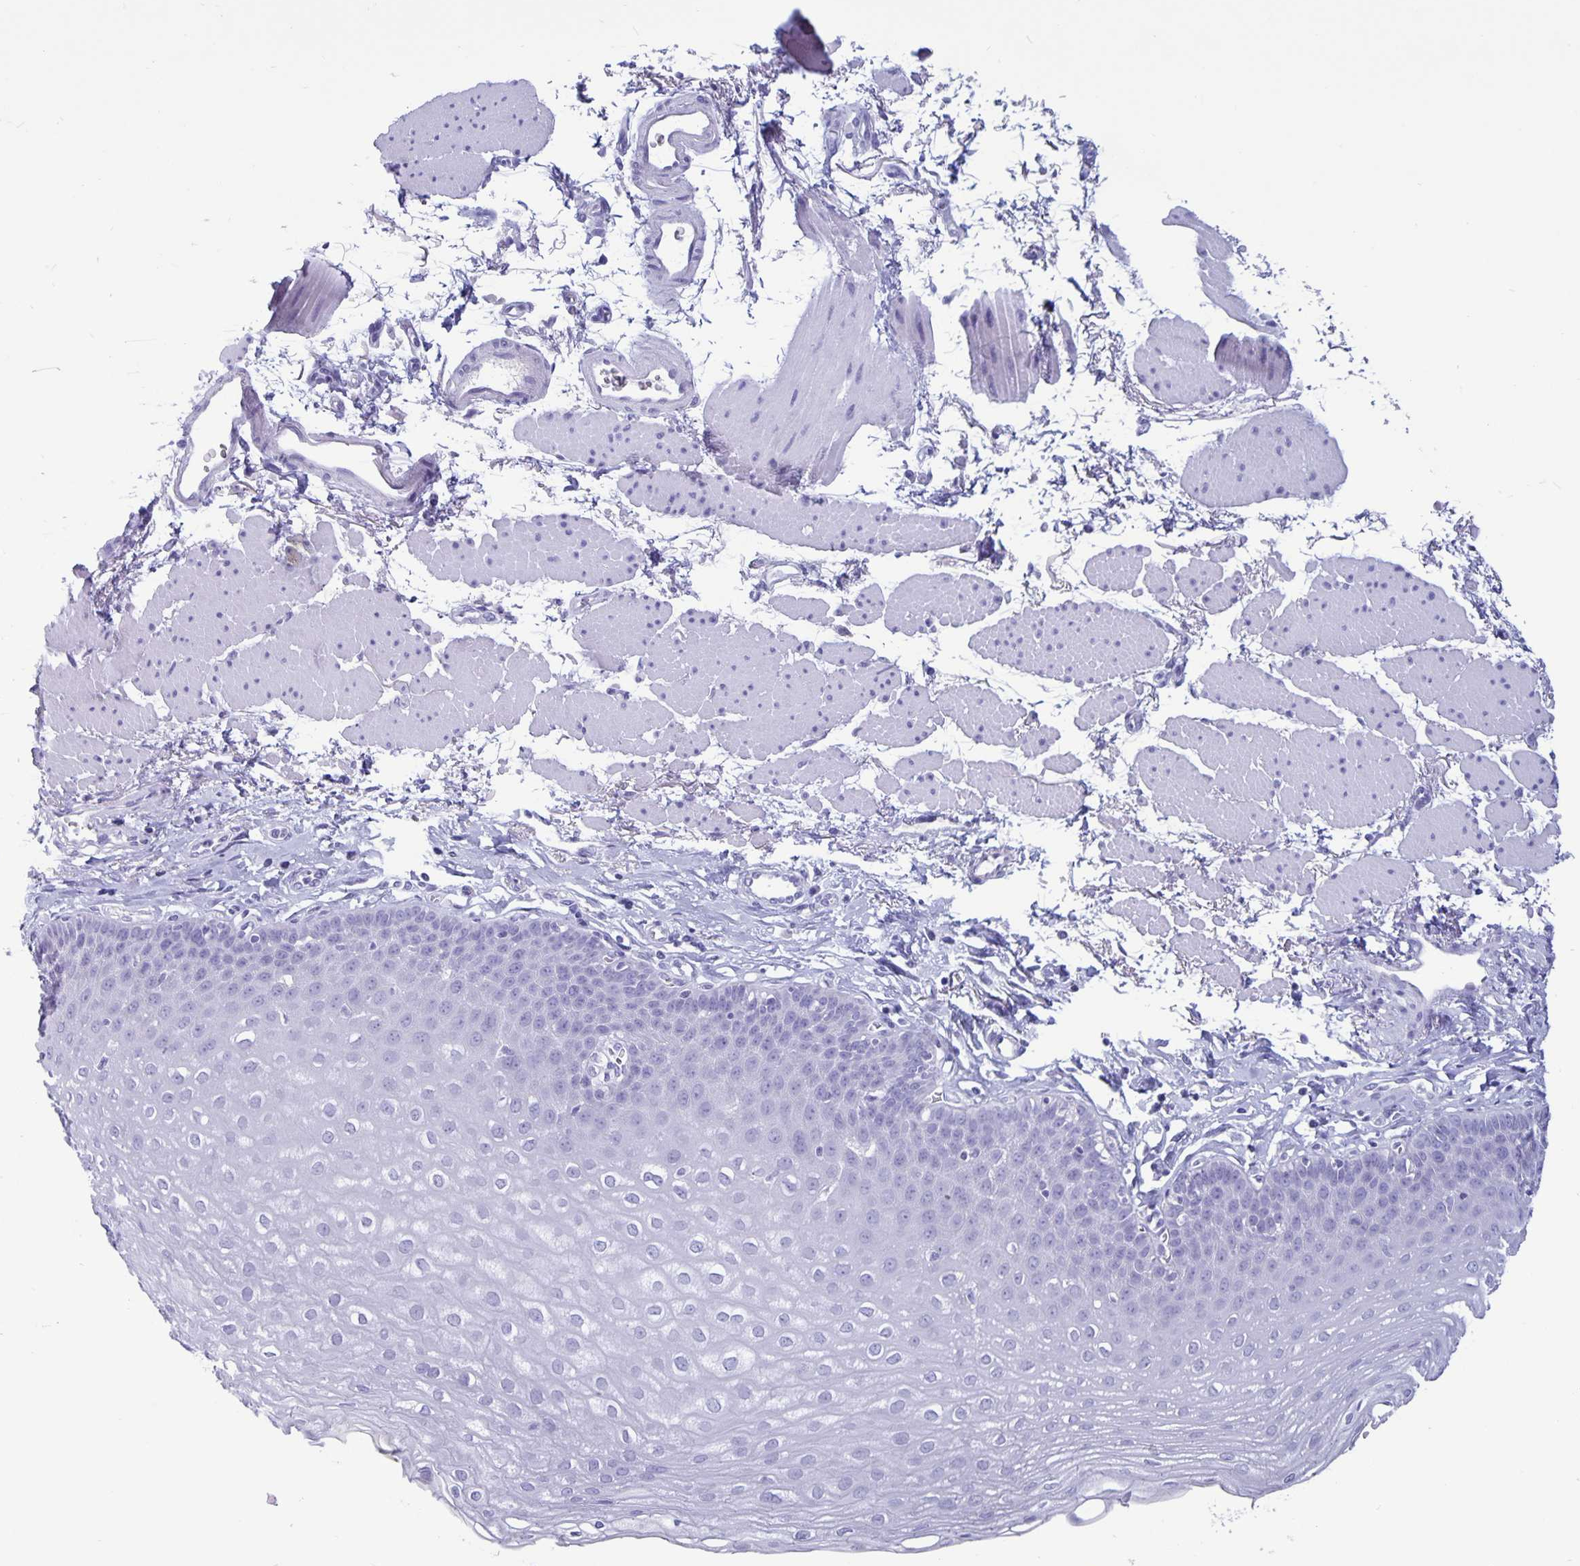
{"staining": {"intensity": "negative", "quantity": "none", "location": "none"}, "tissue": "esophagus", "cell_type": "Squamous epithelial cells", "image_type": "normal", "snomed": [{"axis": "morphology", "description": "Normal tissue, NOS"}, {"axis": "topography", "description": "Esophagus"}], "caption": "Benign esophagus was stained to show a protein in brown. There is no significant positivity in squamous epithelial cells. The staining was performed using DAB (3,3'-diaminobenzidine) to visualize the protein expression in brown, while the nuclei were stained in blue with hematoxylin (Magnification: 20x).", "gene": "BPIFA3", "patient": {"sex": "female", "age": 81}}